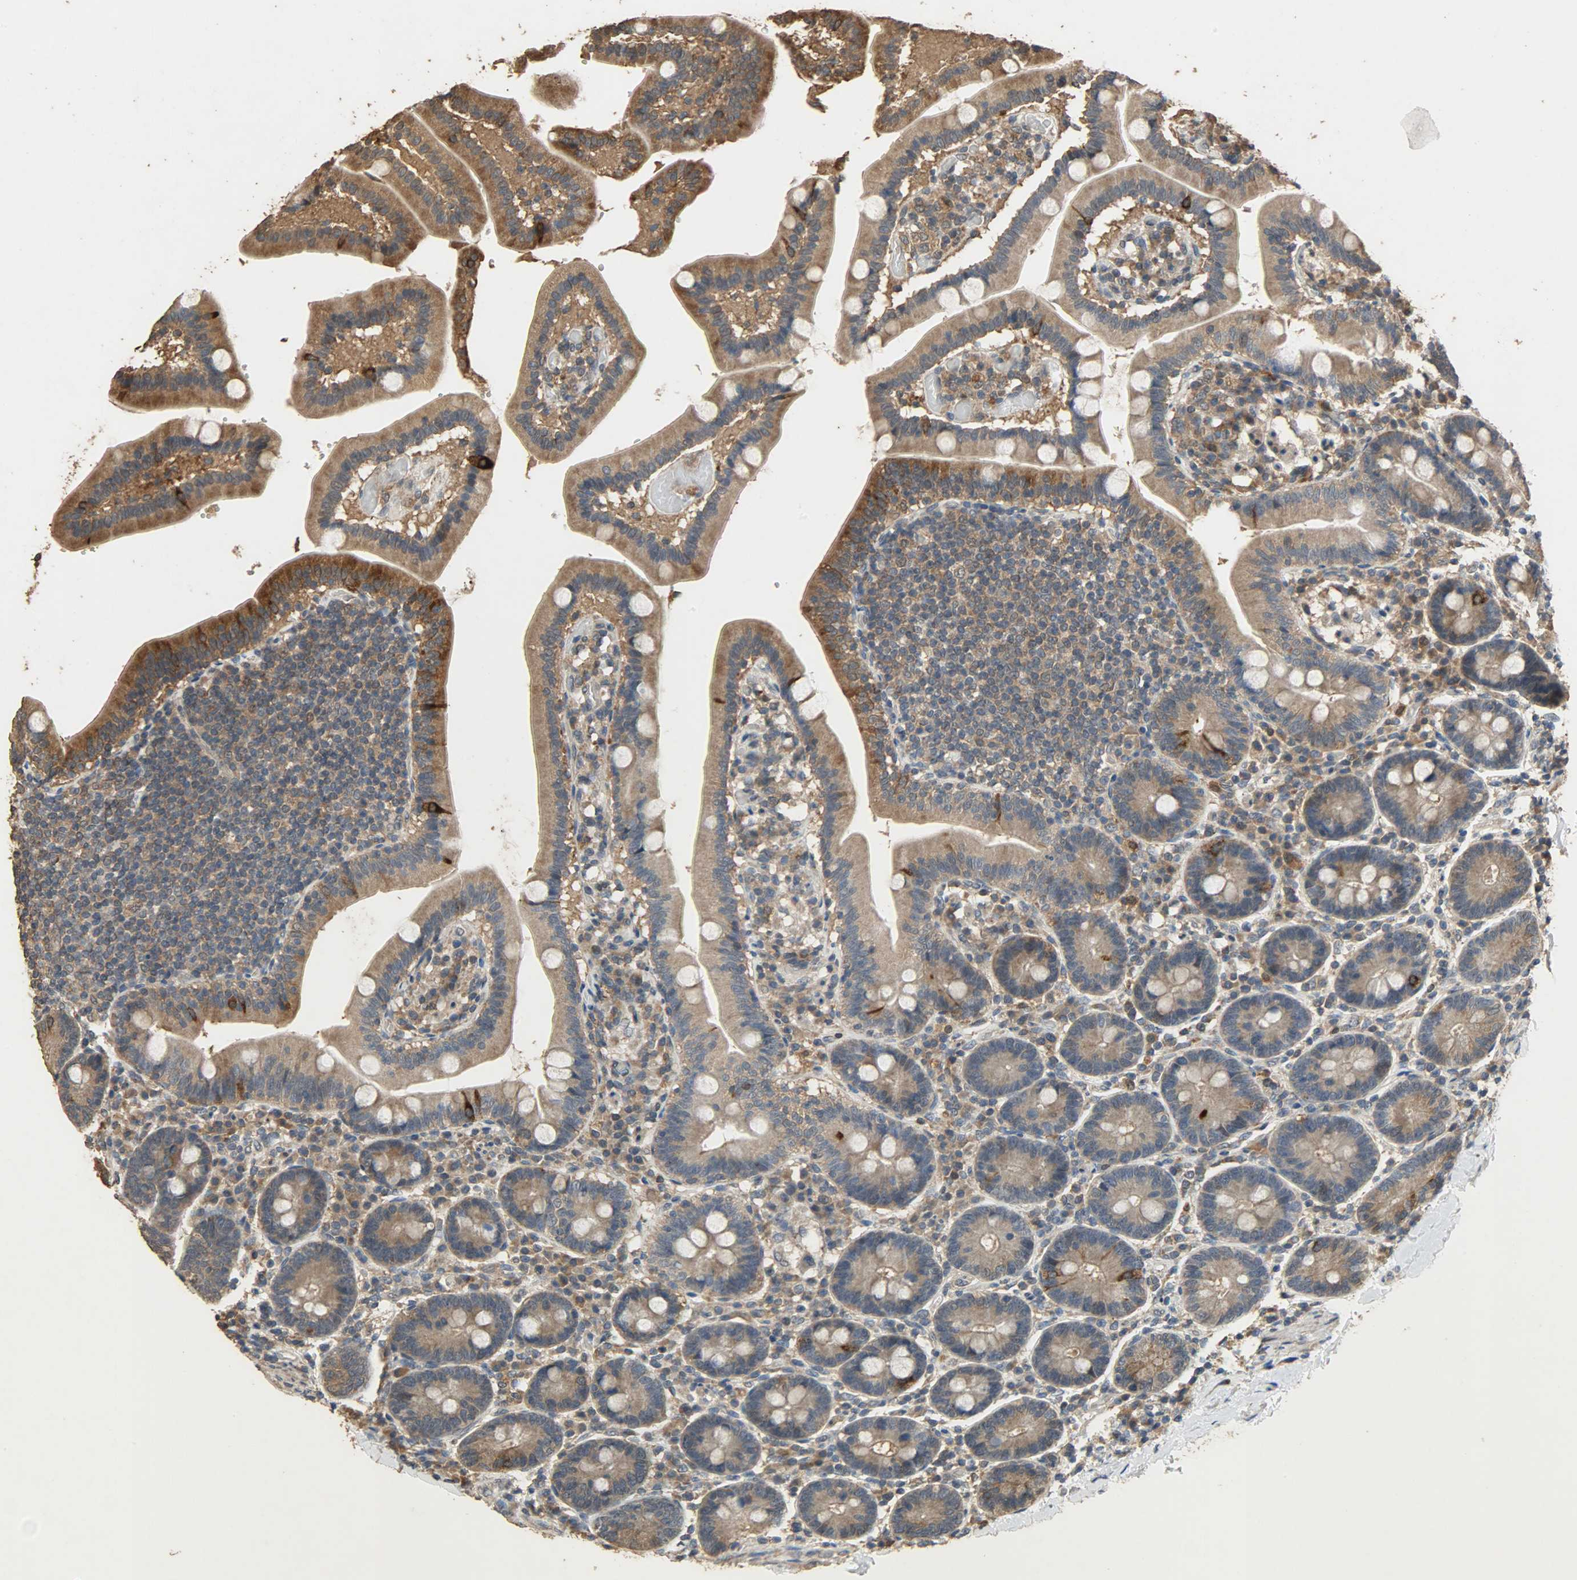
{"staining": {"intensity": "moderate", "quantity": ">75%", "location": "cytoplasmic/membranous"}, "tissue": "duodenum", "cell_type": "Glandular cells", "image_type": "normal", "snomed": [{"axis": "morphology", "description": "Normal tissue, NOS"}, {"axis": "topography", "description": "Duodenum"}], "caption": "The micrograph demonstrates a brown stain indicating the presence of a protein in the cytoplasmic/membranous of glandular cells in duodenum.", "gene": "CDKN2C", "patient": {"sex": "male", "age": 66}}